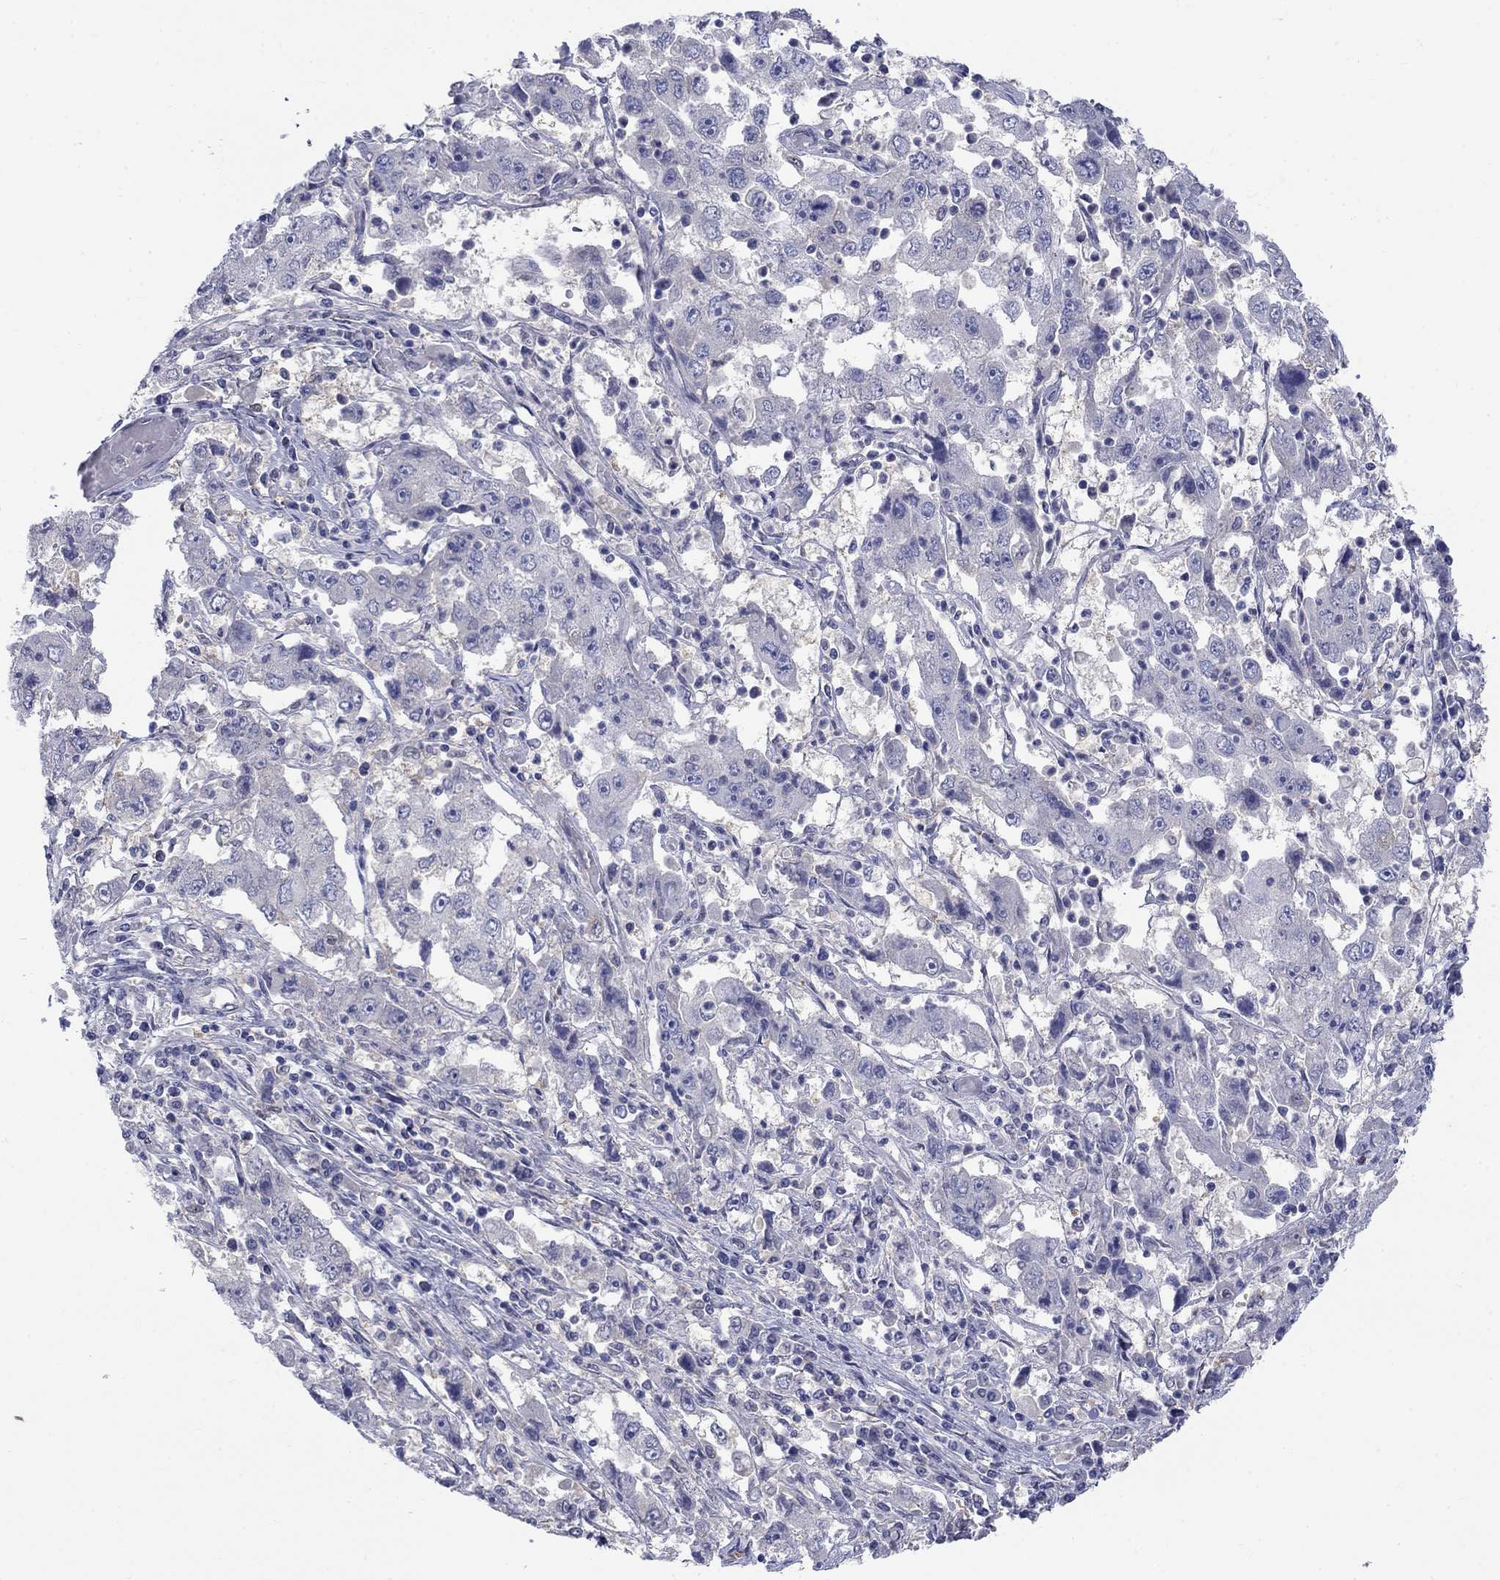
{"staining": {"intensity": "negative", "quantity": "none", "location": "none"}, "tissue": "cervical cancer", "cell_type": "Tumor cells", "image_type": "cancer", "snomed": [{"axis": "morphology", "description": "Squamous cell carcinoma, NOS"}, {"axis": "topography", "description": "Cervix"}], "caption": "There is no significant staining in tumor cells of cervical cancer (squamous cell carcinoma).", "gene": "EGFLAM", "patient": {"sex": "female", "age": 36}}